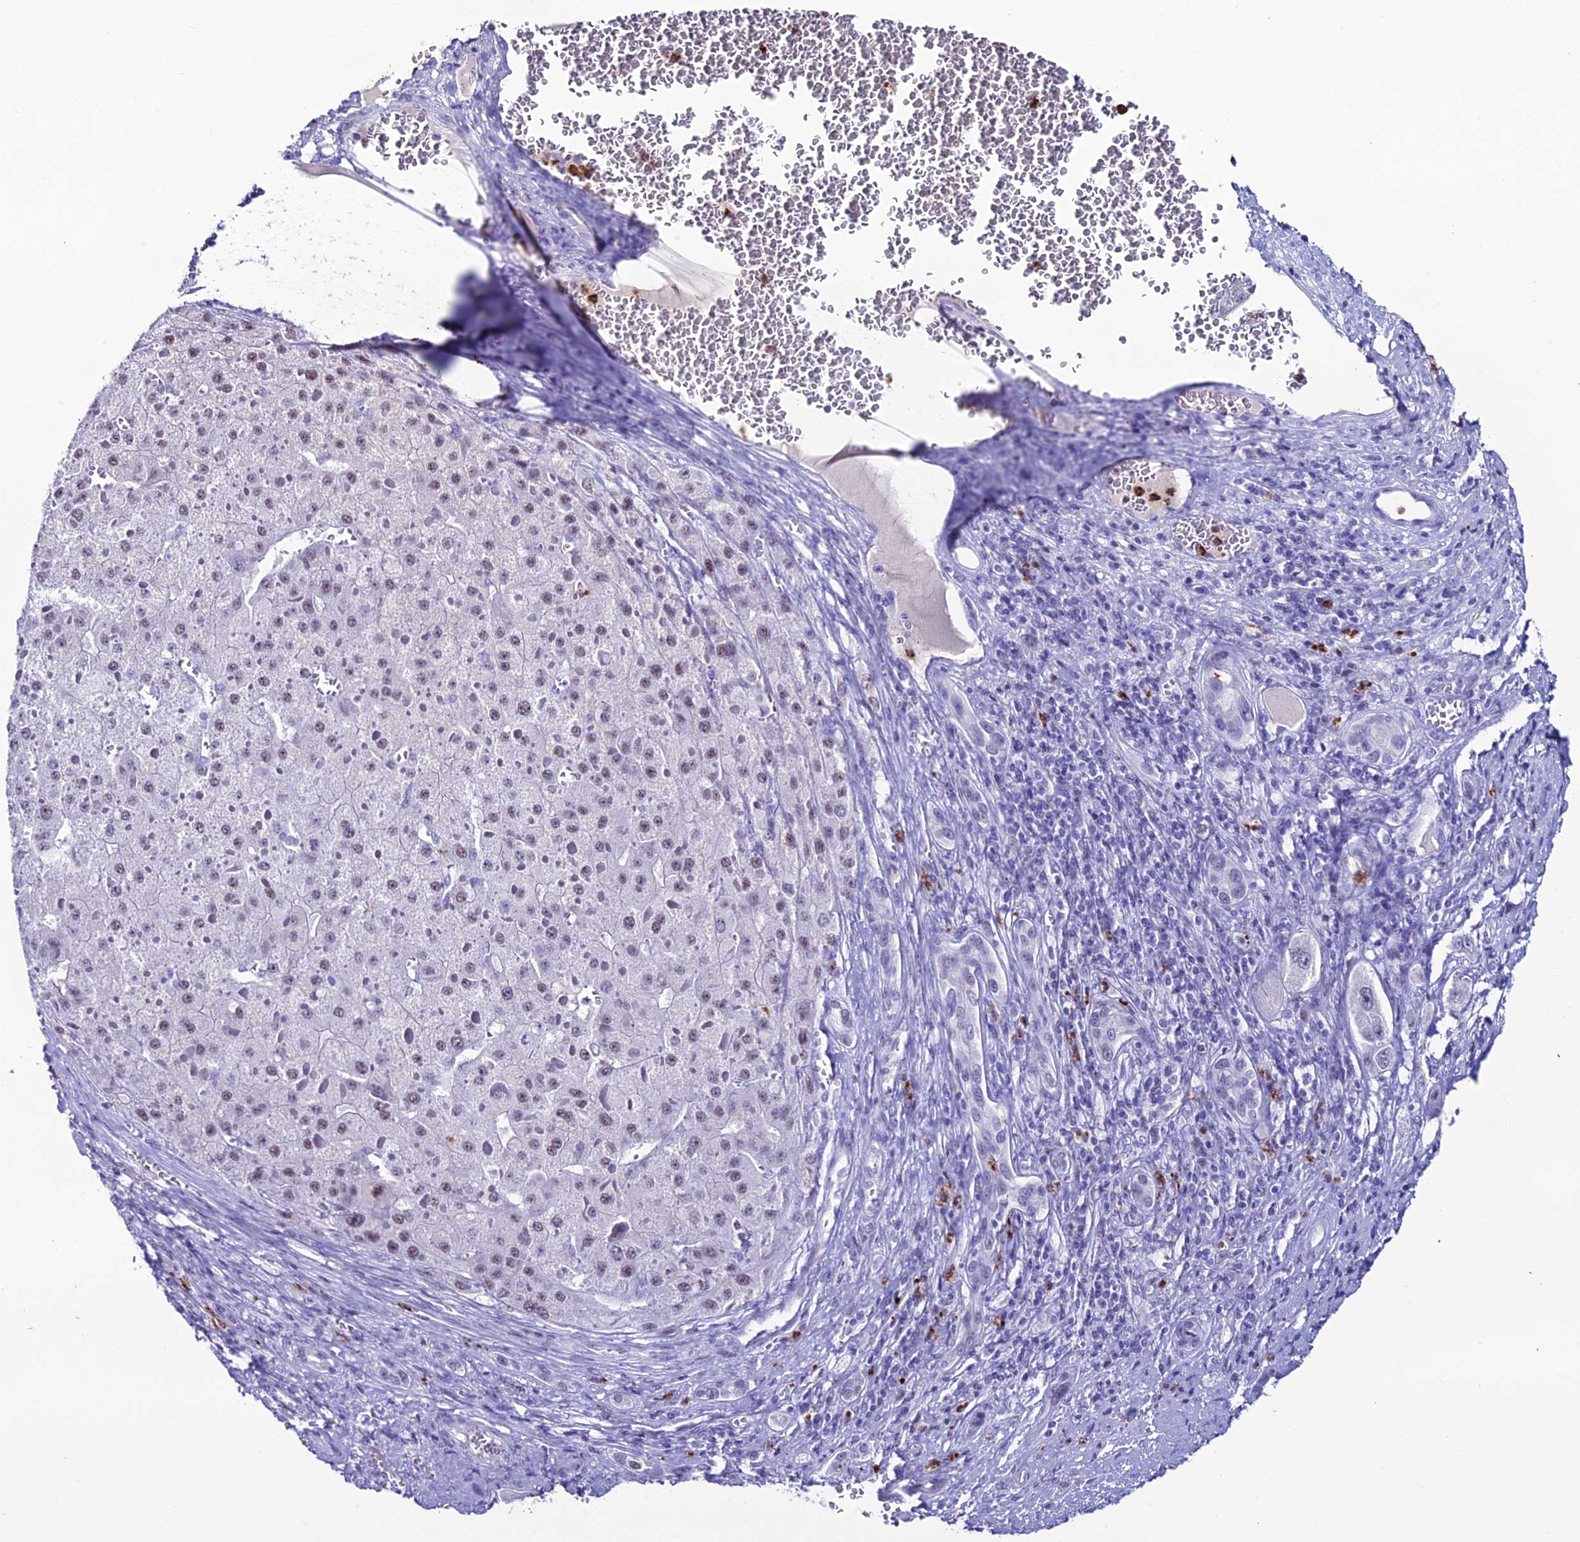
{"staining": {"intensity": "moderate", "quantity": "<25%", "location": "nuclear"}, "tissue": "liver cancer", "cell_type": "Tumor cells", "image_type": "cancer", "snomed": [{"axis": "morphology", "description": "Carcinoma, Hepatocellular, NOS"}, {"axis": "topography", "description": "Liver"}], "caption": "IHC (DAB) staining of liver cancer demonstrates moderate nuclear protein positivity in approximately <25% of tumor cells. (DAB = brown stain, brightfield microscopy at high magnification).", "gene": "MFSD2B", "patient": {"sex": "female", "age": 73}}